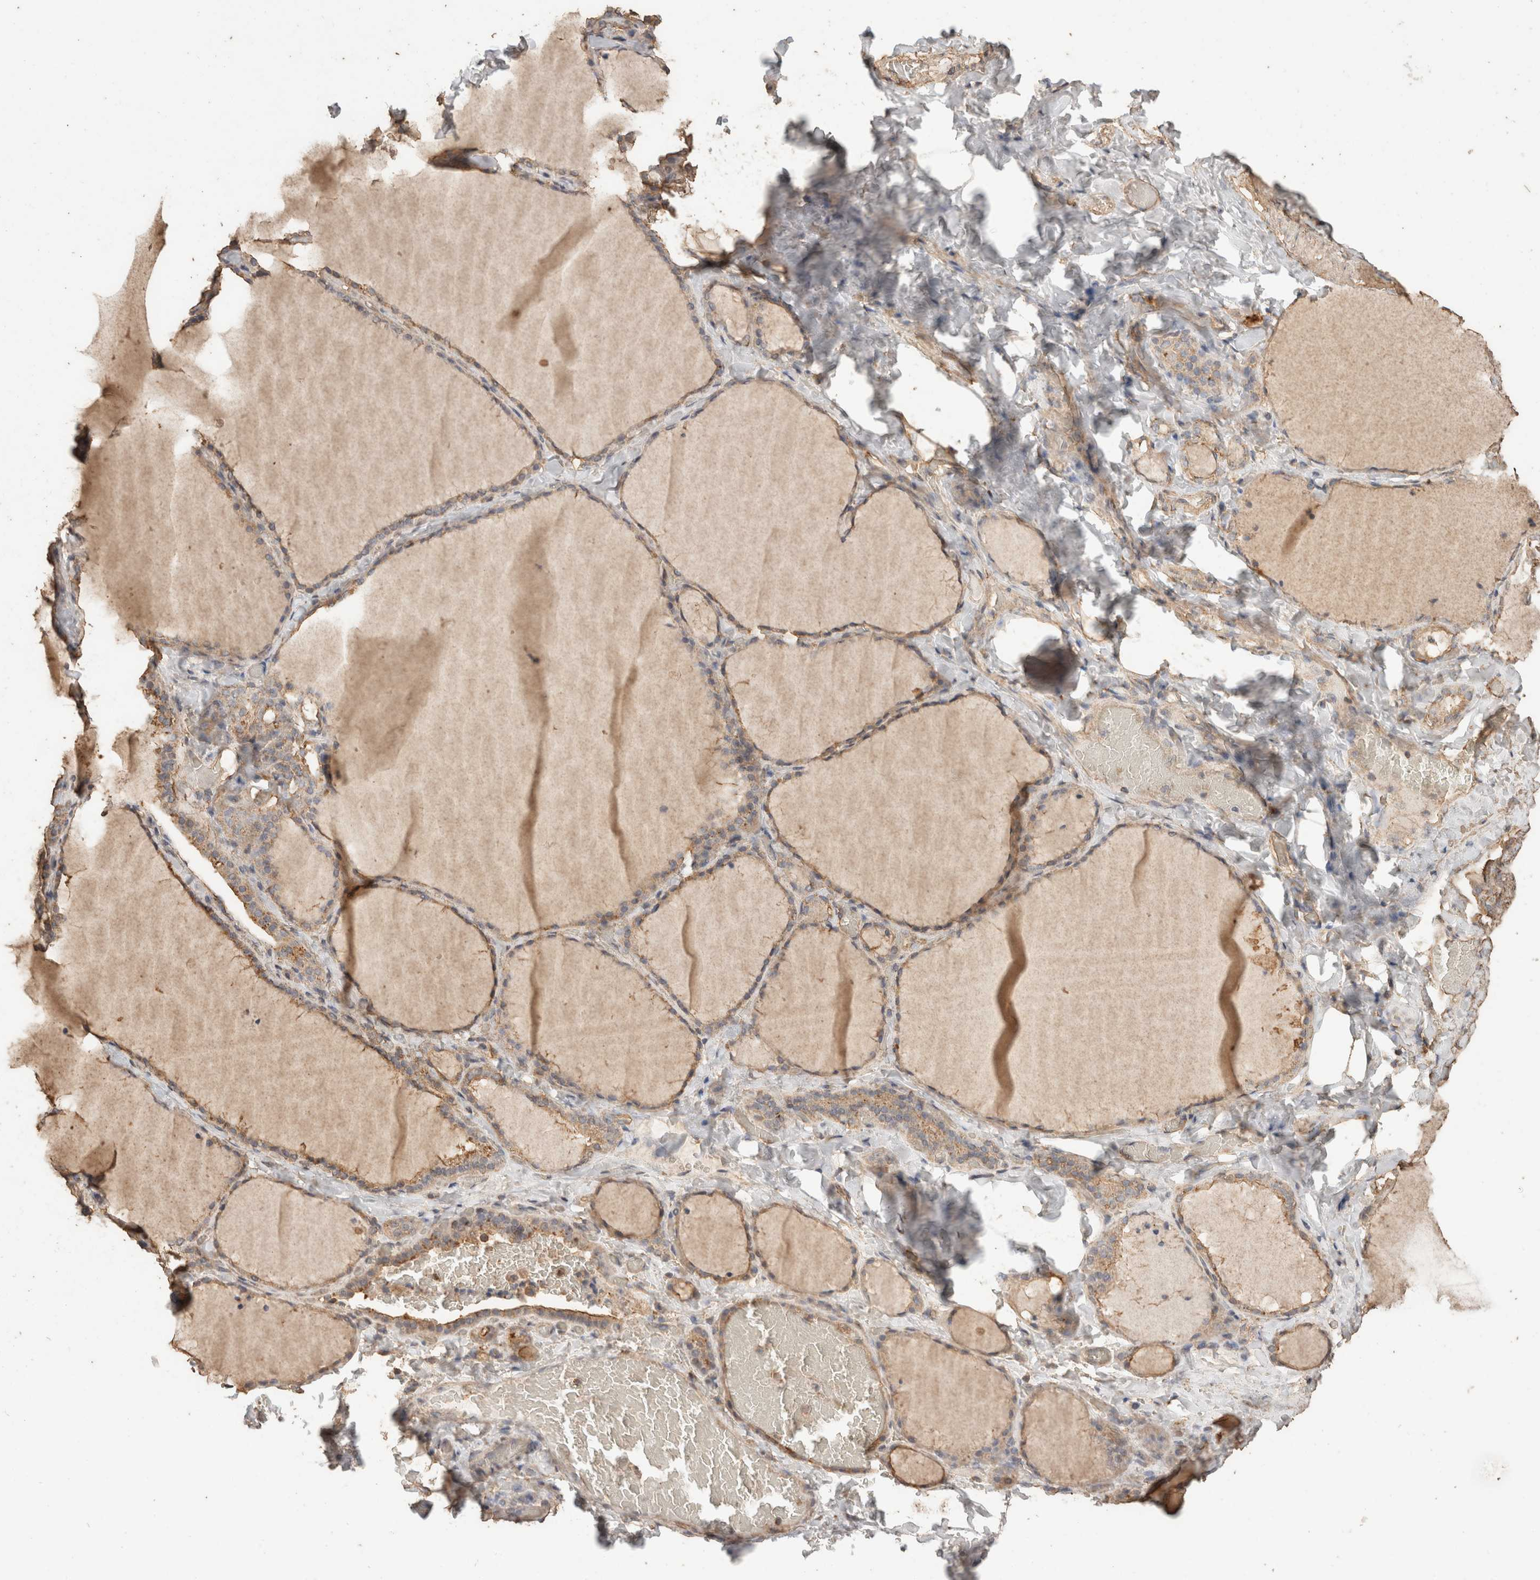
{"staining": {"intensity": "weak", "quantity": ">75%", "location": "cytoplasmic/membranous"}, "tissue": "thyroid gland", "cell_type": "Glandular cells", "image_type": "normal", "snomed": [{"axis": "morphology", "description": "Normal tissue, NOS"}, {"axis": "topography", "description": "Thyroid gland"}], "caption": "The photomicrograph demonstrates immunohistochemical staining of benign thyroid gland. There is weak cytoplasmic/membranous staining is seen in about >75% of glandular cells. Ihc stains the protein of interest in brown and the nuclei are stained blue.", "gene": "CX3CL1", "patient": {"sex": "female", "age": 22}}